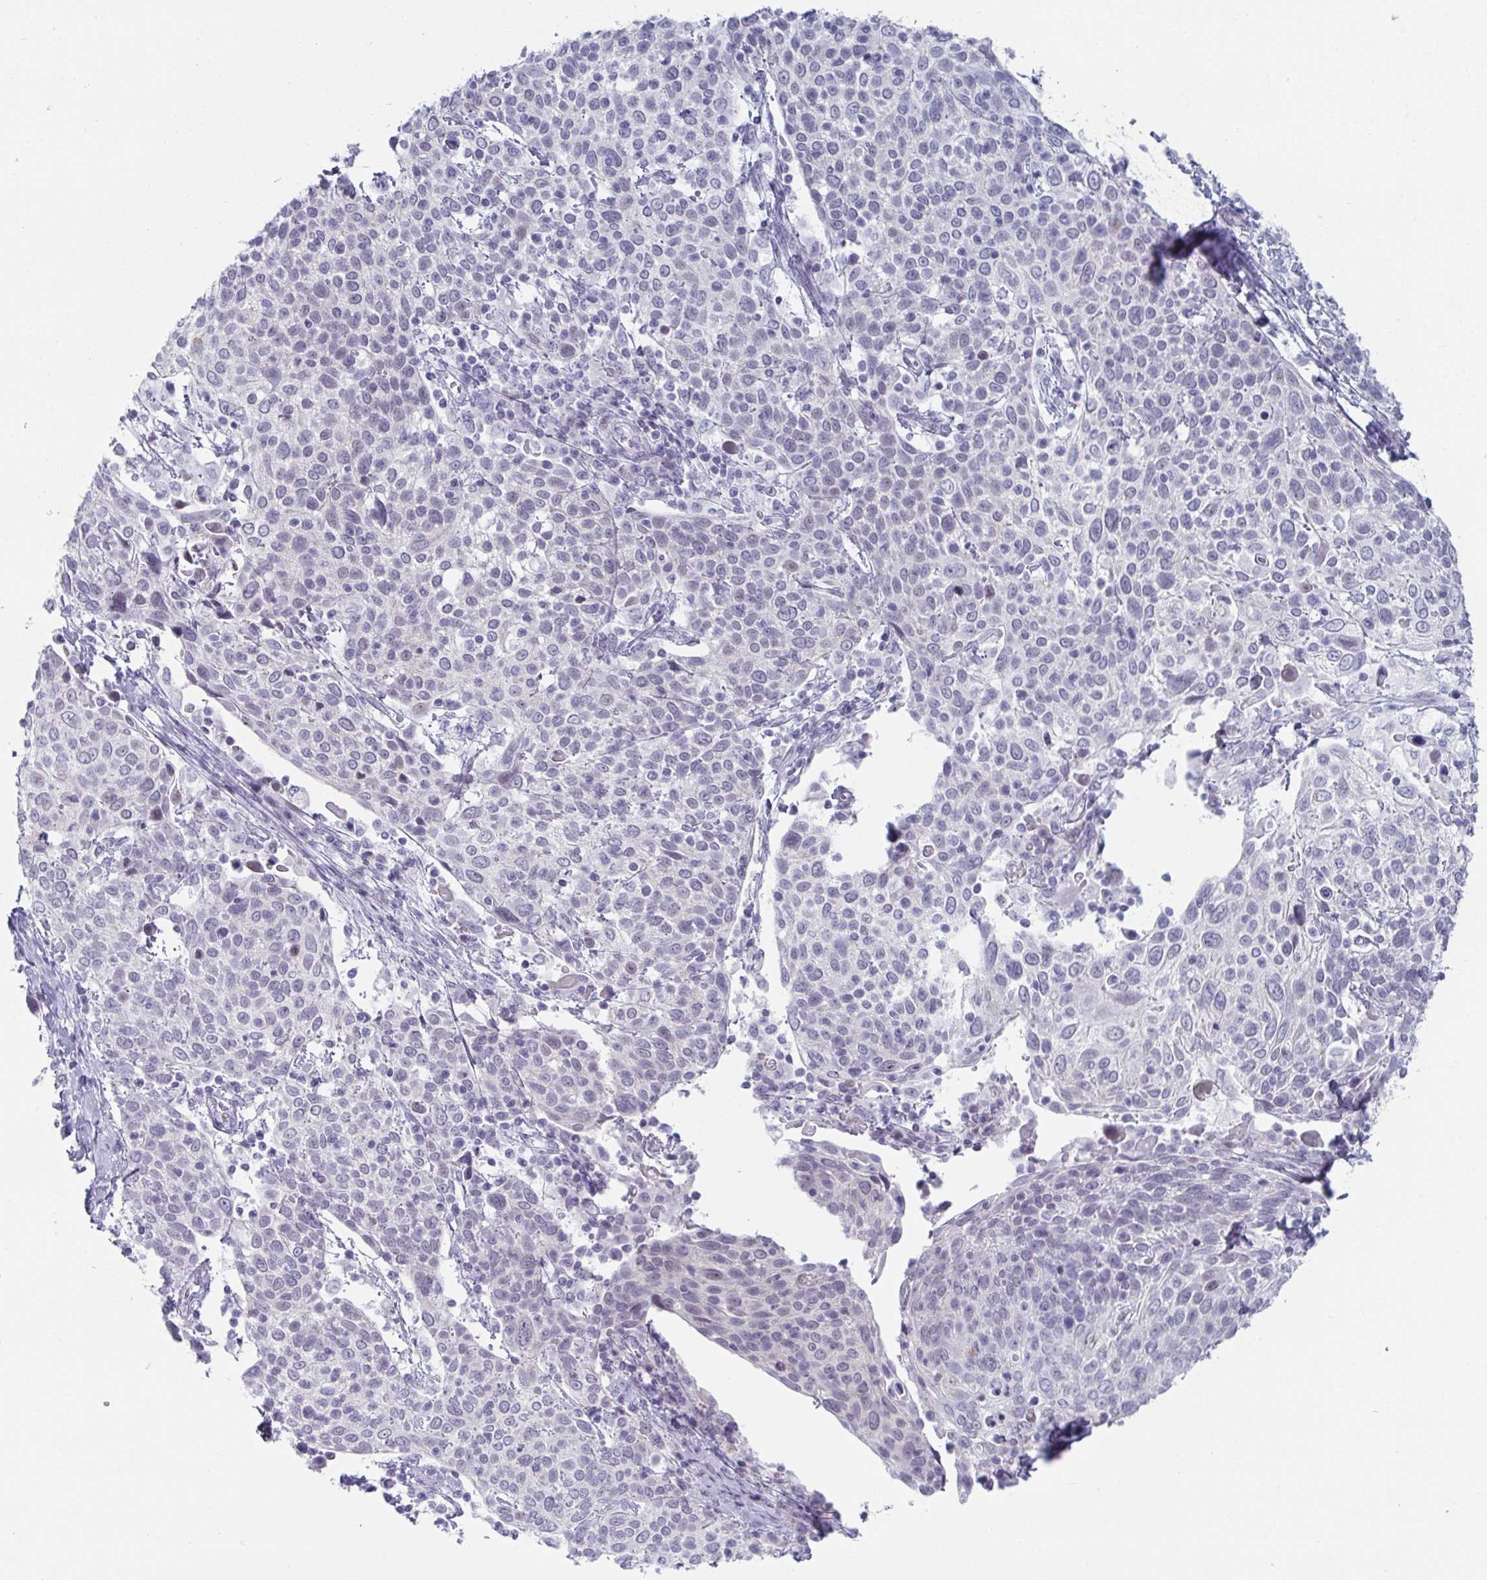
{"staining": {"intensity": "negative", "quantity": "none", "location": "none"}, "tissue": "cervical cancer", "cell_type": "Tumor cells", "image_type": "cancer", "snomed": [{"axis": "morphology", "description": "Squamous cell carcinoma, NOS"}, {"axis": "topography", "description": "Cervix"}], "caption": "Immunohistochemistry micrograph of squamous cell carcinoma (cervical) stained for a protein (brown), which displays no staining in tumor cells. (DAB (3,3'-diaminobenzidine) immunohistochemistry (IHC) visualized using brightfield microscopy, high magnification).", "gene": "VSIG10L", "patient": {"sex": "female", "age": 61}}